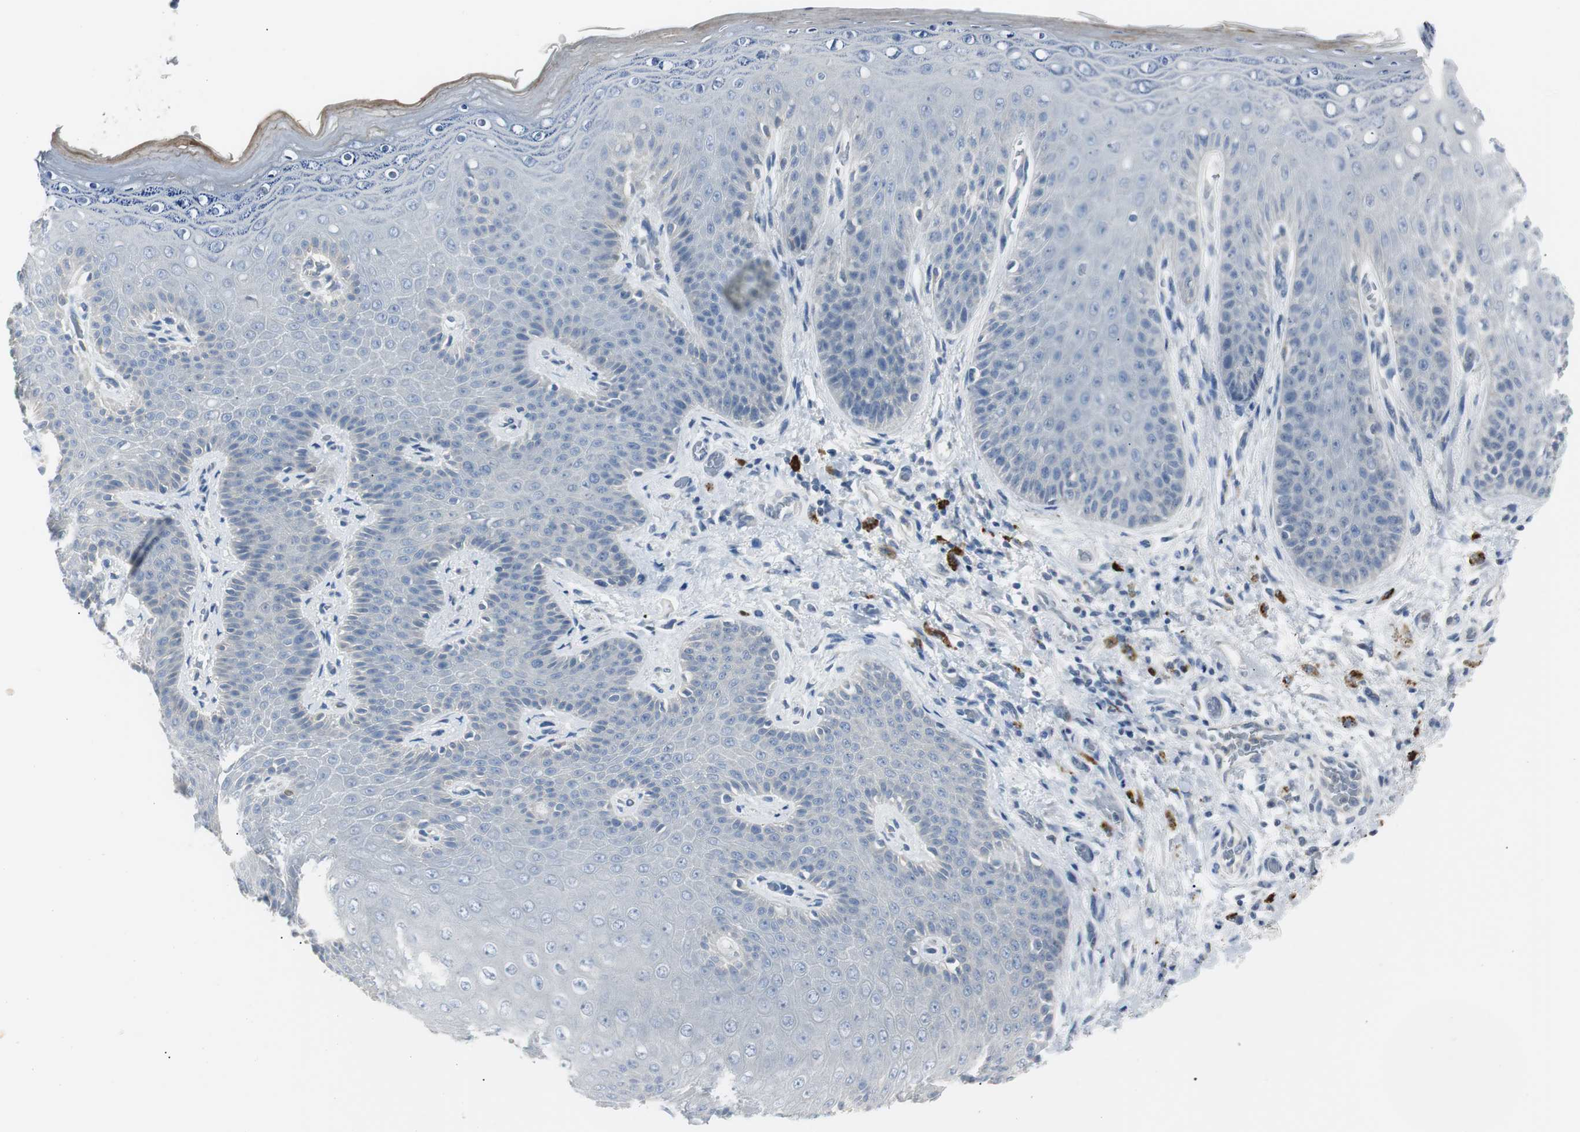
{"staining": {"intensity": "negative", "quantity": "none", "location": "none"}, "tissue": "skin", "cell_type": "Epidermal cells", "image_type": "normal", "snomed": [{"axis": "morphology", "description": "Normal tissue, NOS"}, {"axis": "topography", "description": "Anal"}], "caption": "The micrograph reveals no significant expression in epidermal cells of skin.", "gene": "RASA1", "patient": {"sex": "female", "age": 46}}